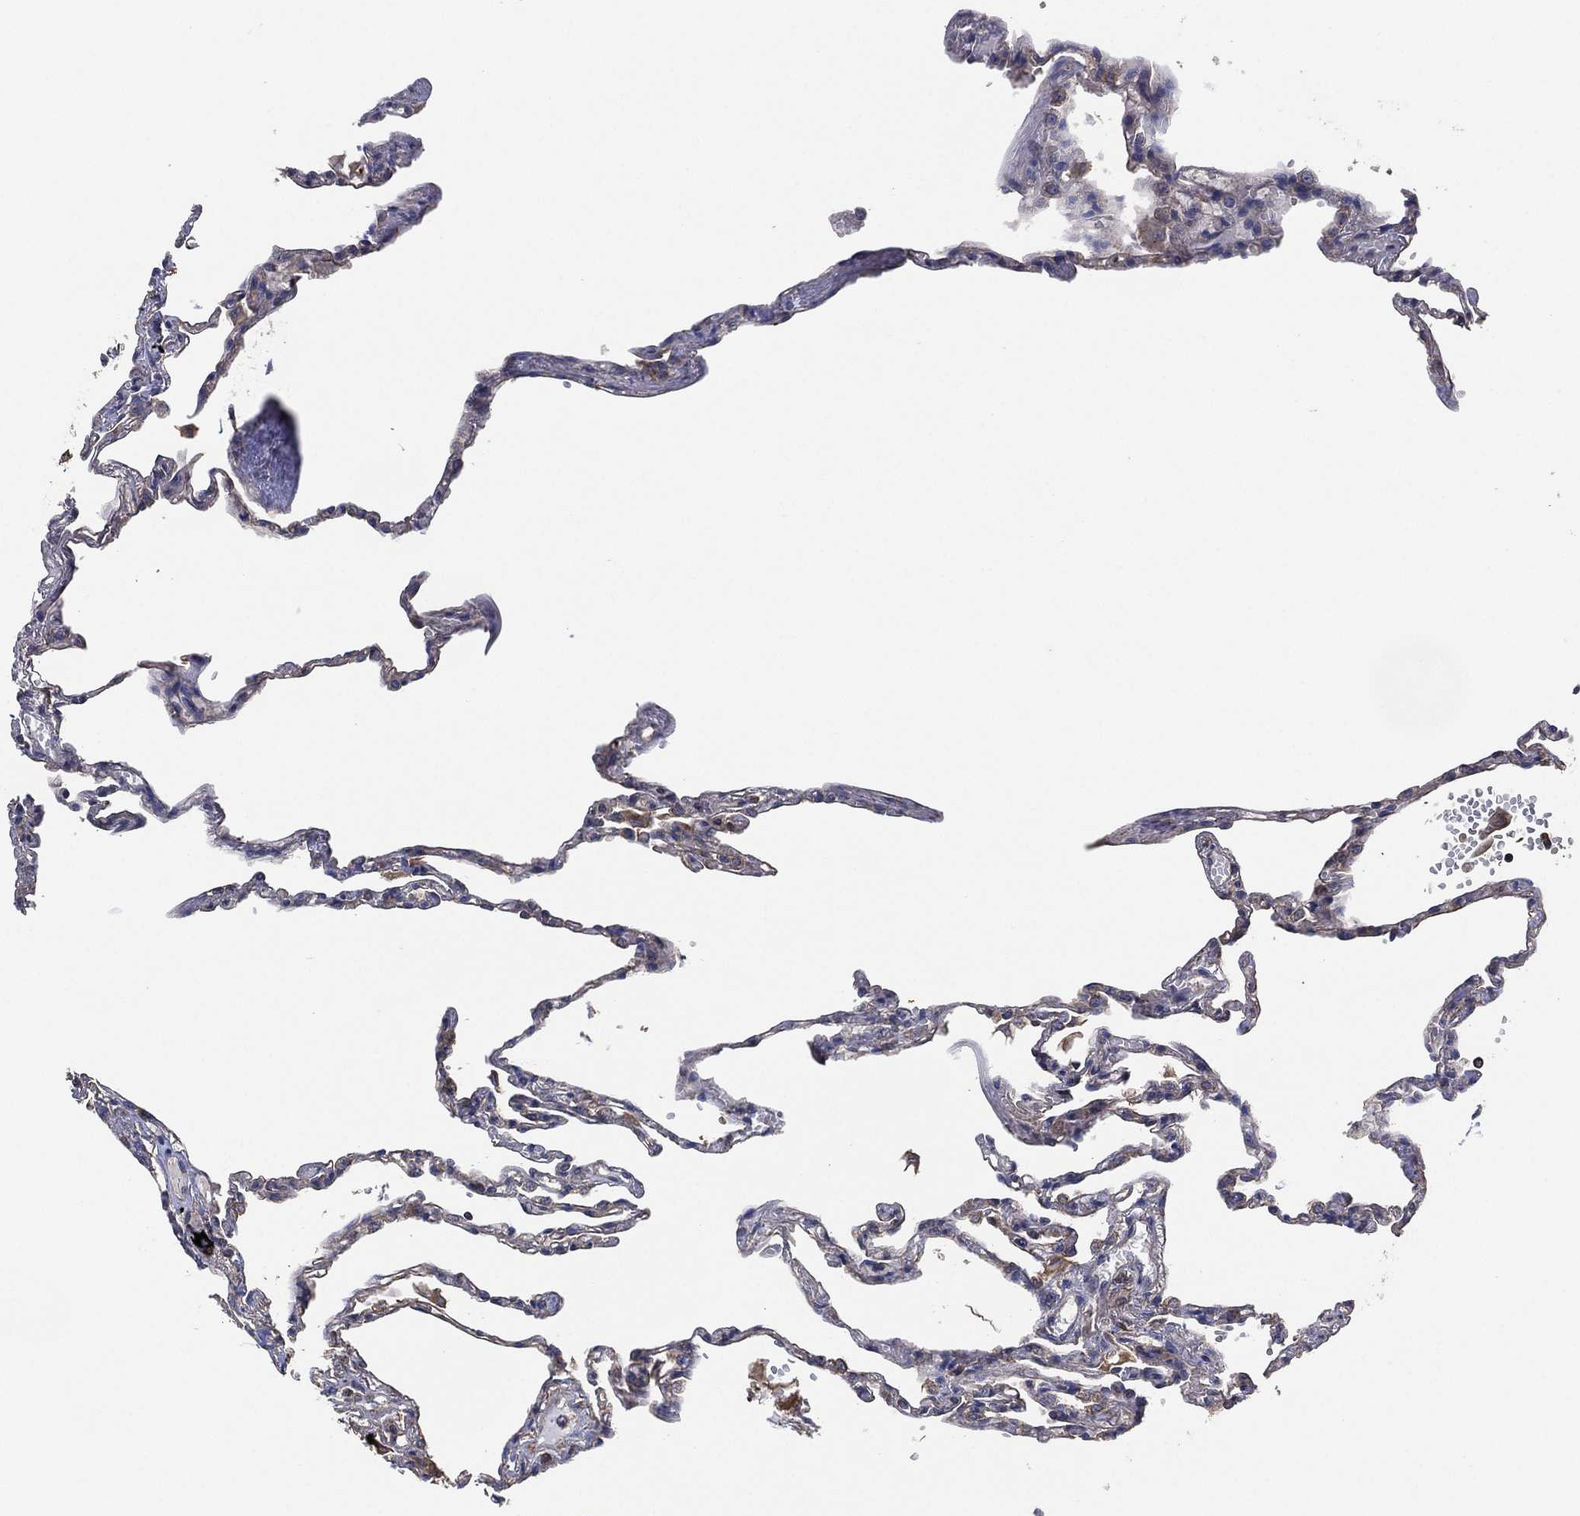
{"staining": {"intensity": "moderate", "quantity": "25%-75%", "location": "cytoplasmic/membranous"}, "tissue": "lung", "cell_type": "Alveolar cells", "image_type": "normal", "snomed": [{"axis": "morphology", "description": "Normal tissue, NOS"}, {"axis": "topography", "description": "Lung"}], "caption": "Immunohistochemistry photomicrograph of normal lung: lung stained using immunohistochemistry demonstrates medium levels of moderate protein expression localized specifically in the cytoplasmic/membranous of alveolar cells, appearing as a cytoplasmic/membranous brown color.", "gene": "LIMD1", "patient": {"sex": "male", "age": 78}}